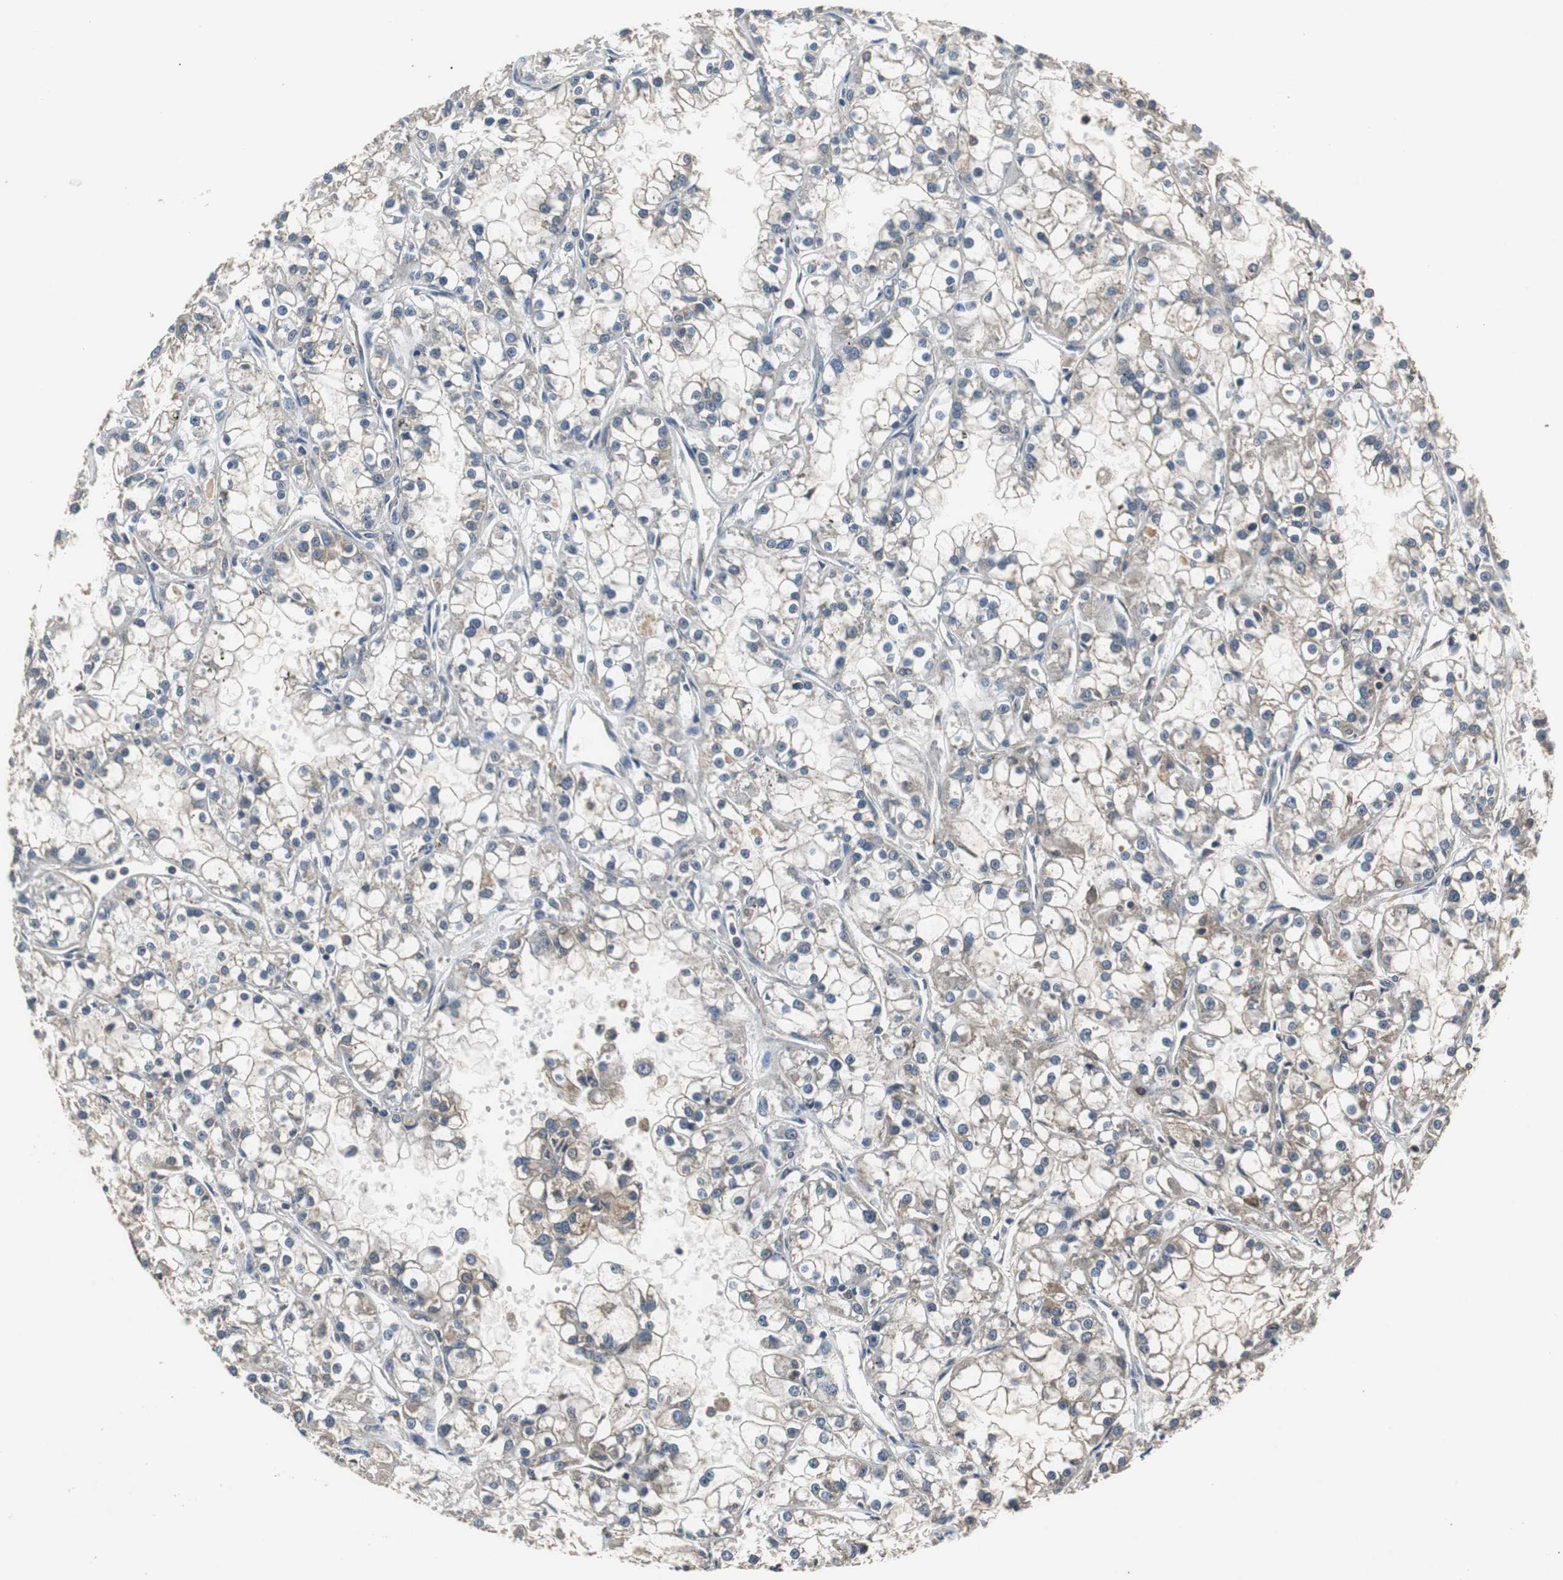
{"staining": {"intensity": "weak", "quantity": "<25%", "location": "cytoplasmic/membranous"}, "tissue": "renal cancer", "cell_type": "Tumor cells", "image_type": "cancer", "snomed": [{"axis": "morphology", "description": "Adenocarcinoma, NOS"}, {"axis": "topography", "description": "Kidney"}], "caption": "Immunohistochemical staining of human renal cancer shows no significant expression in tumor cells. Nuclei are stained in blue.", "gene": "VBP1", "patient": {"sex": "female", "age": 52}}